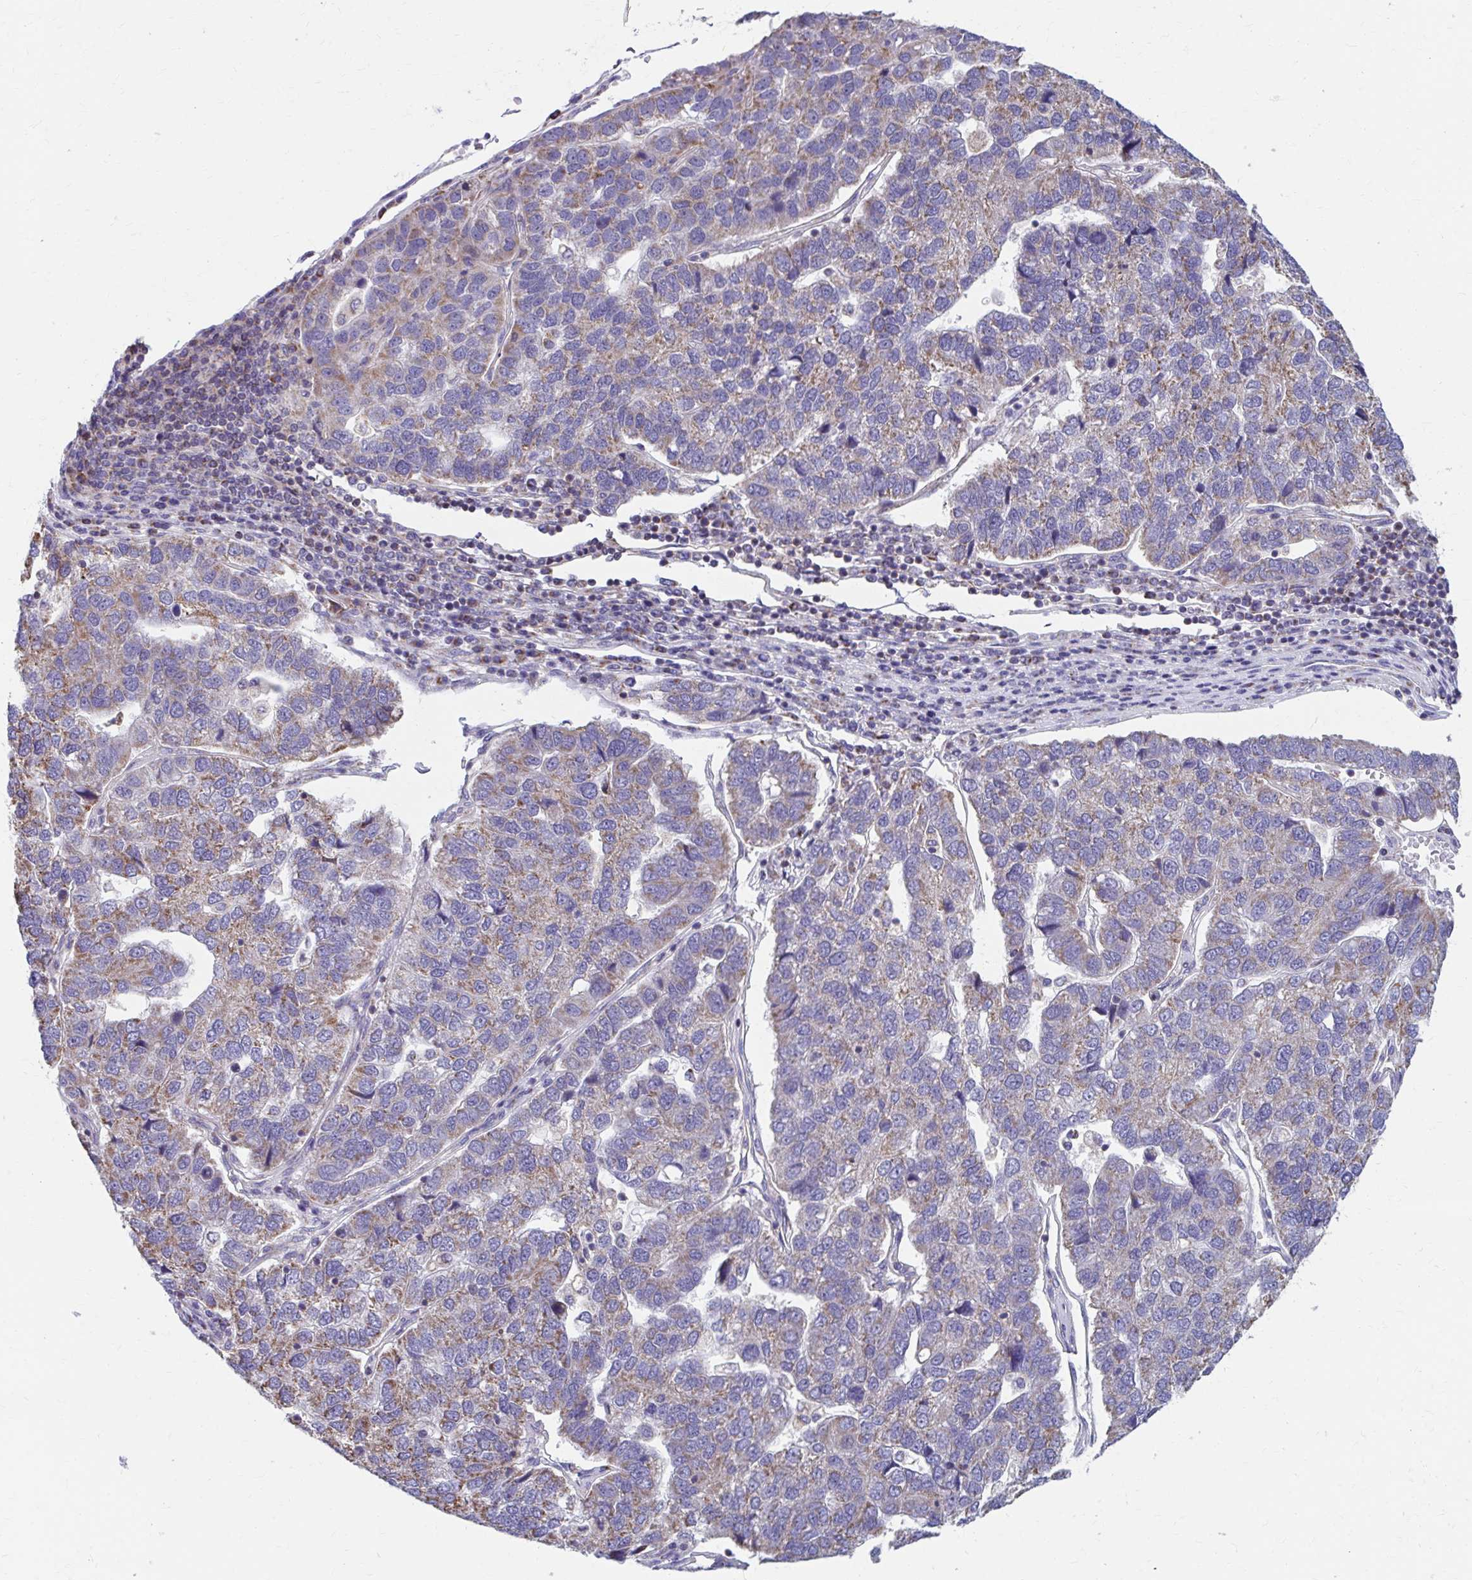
{"staining": {"intensity": "weak", "quantity": "25%-75%", "location": "cytoplasmic/membranous"}, "tissue": "pancreatic cancer", "cell_type": "Tumor cells", "image_type": "cancer", "snomed": [{"axis": "morphology", "description": "Adenocarcinoma, NOS"}, {"axis": "topography", "description": "Pancreas"}], "caption": "Weak cytoplasmic/membranous positivity is identified in about 25%-75% of tumor cells in adenocarcinoma (pancreatic).", "gene": "RCC1L", "patient": {"sex": "female", "age": 61}}